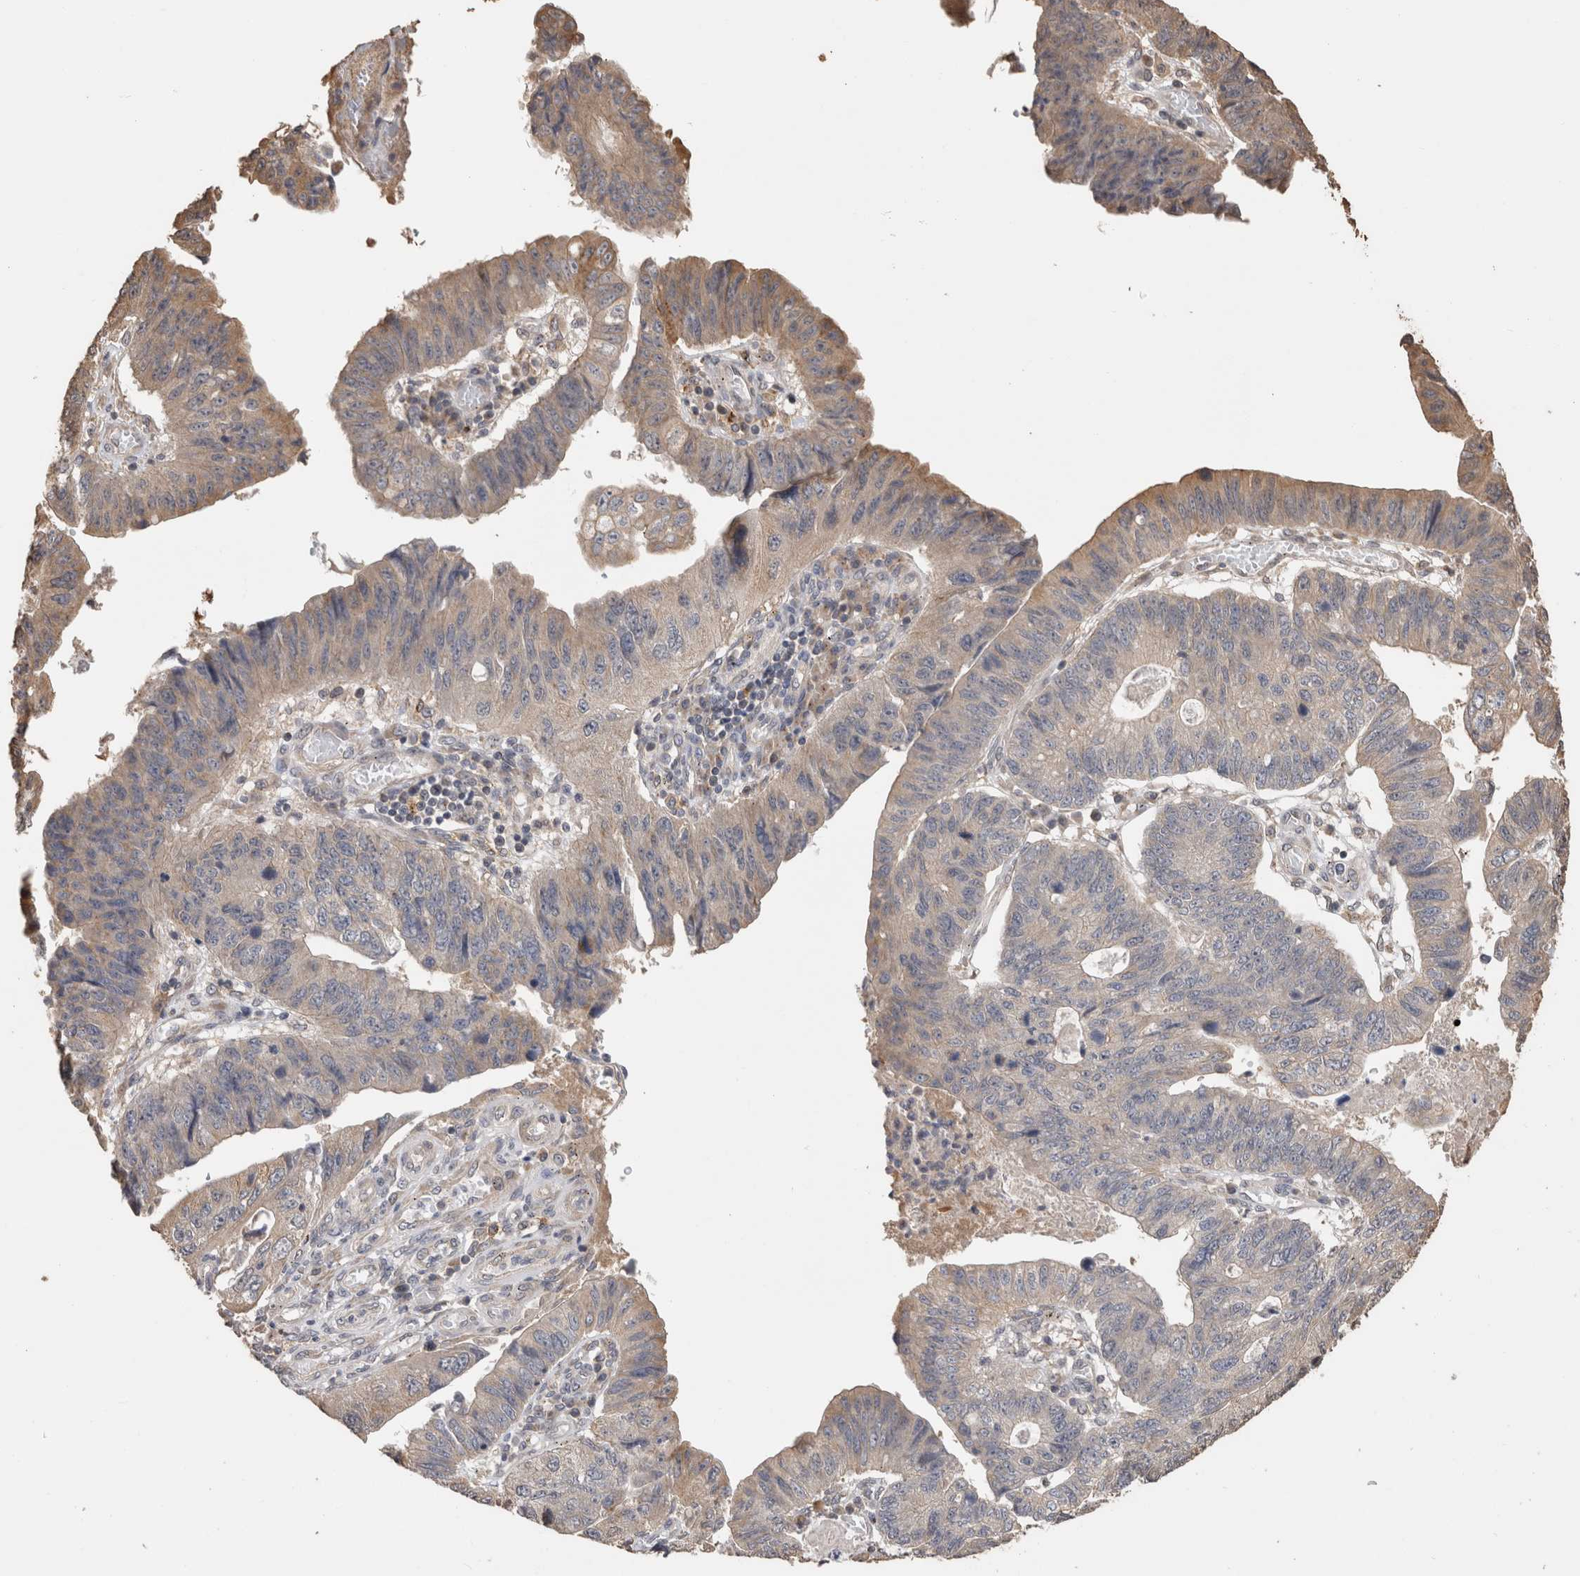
{"staining": {"intensity": "weak", "quantity": ">75%", "location": "cytoplasmic/membranous"}, "tissue": "stomach cancer", "cell_type": "Tumor cells", "image_type": "cancer", "snomed": [{"axis": "morphology", "description": "Adenocarcinoma, NOS"}, {"axis": "topography", "description": "Stomach"}], "caption": "Tumor cells reveal low levels of weak cytoplasmic/membranous expression in approximately >75% of cells in human adenocarcinoma (stomach).", "gene": "CLIP1", "patient": {"sex": "male", "age": 59}}